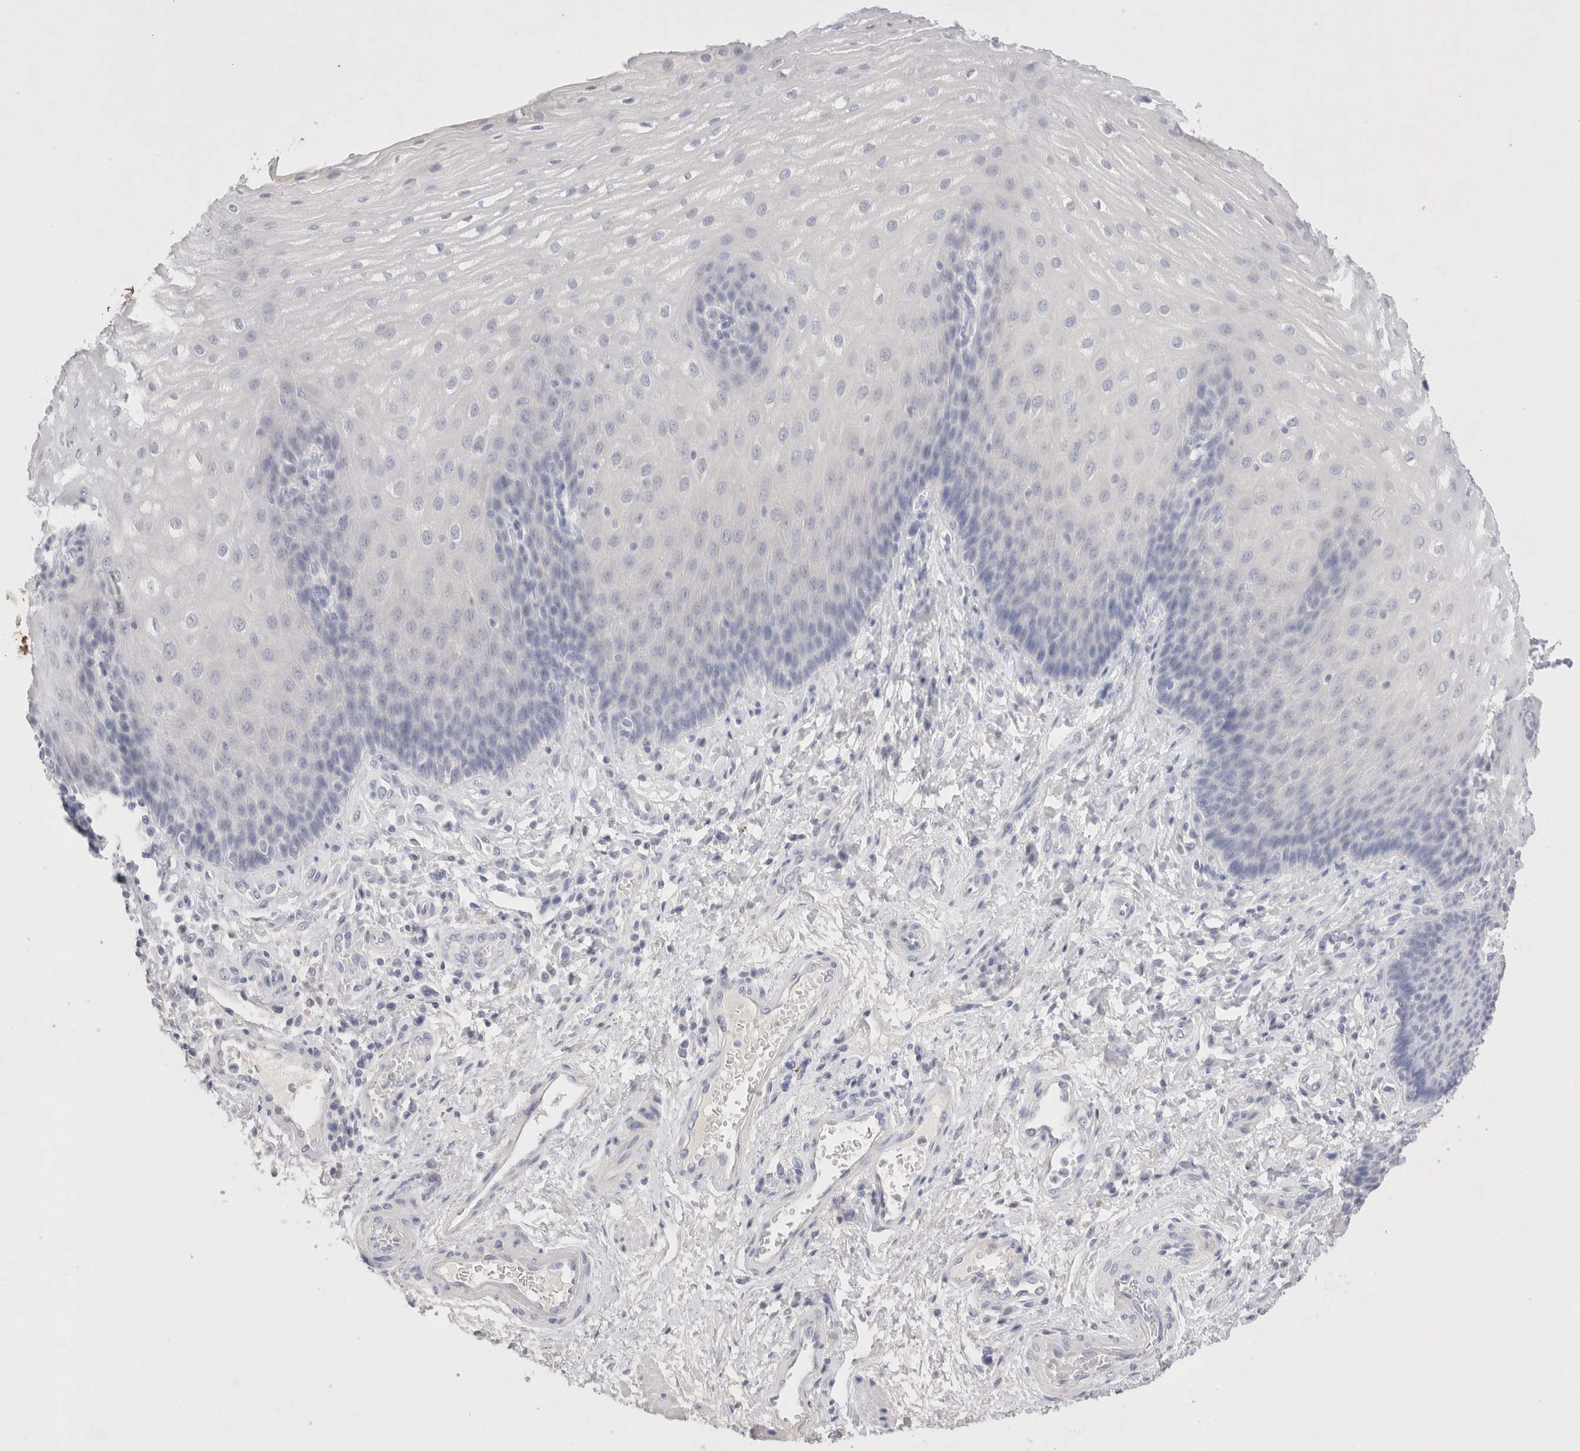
{"staining": {"intensity": "negative", "quantity": "none", "location": "none"}, "tissue": "esophagus", "cell_type": "Squamous epithelial cells", "image_type": "normal", "snomed": [{"axis": "morphology", "description": "Normal tissue, NOS"}, {"axis": "topography", "description": "Esophagus"}], "caption": "Immunohistochemistry (IHC) of benign esophagus demonstrates no staining in squamous epithelial cells.", "gene": "EPCAM", "patient": {"sex": "male", "age": 54}}